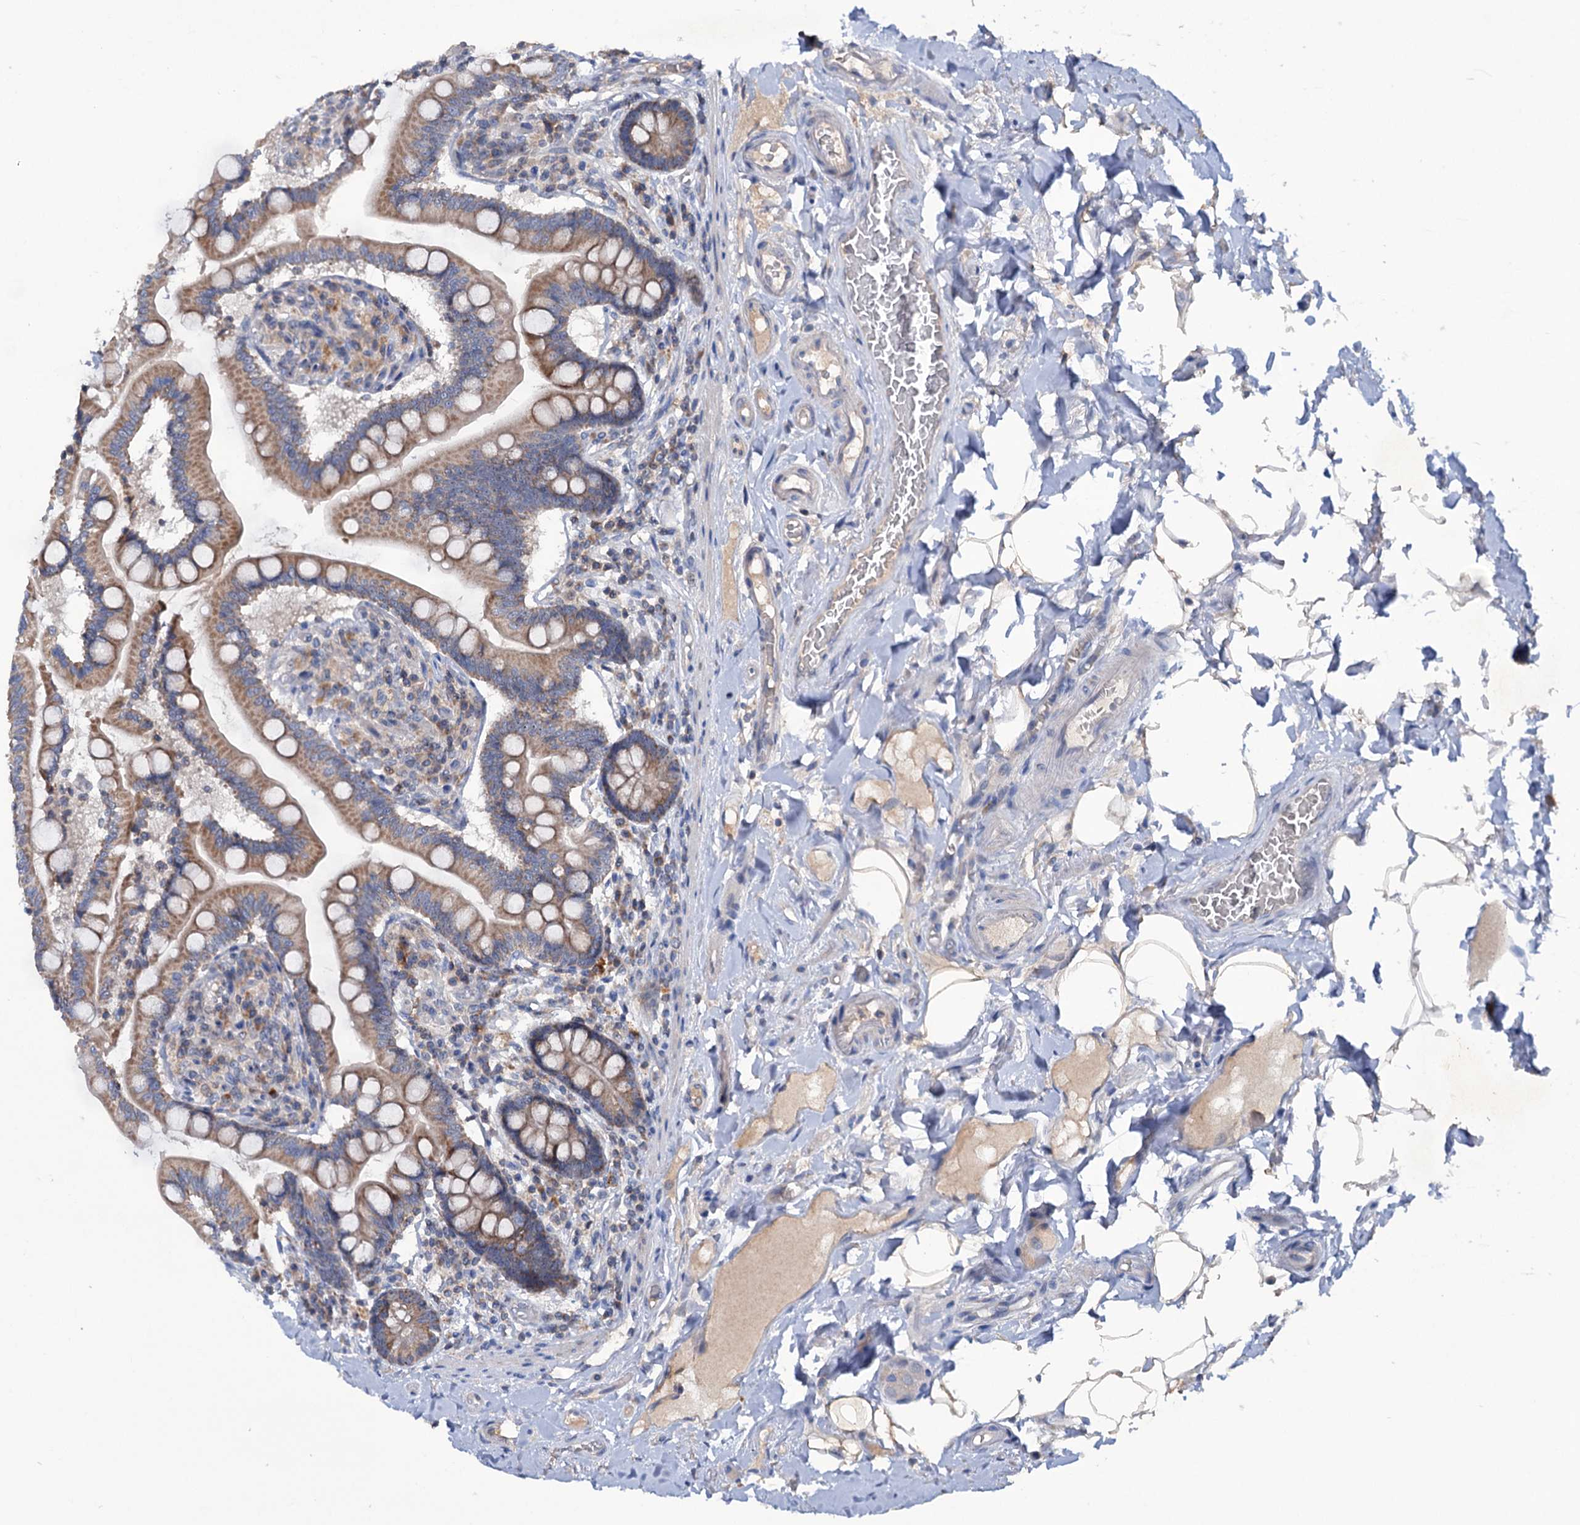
{"staining": {"intensity": "moderate", "quantity": ">75%", "location": "cytoplasmic/membranous"}, "tissue": "small intestine", "cell_type": "Glandular cells", "image_type": "normal", "snomed": [{"axis": "morphology", "description": "Normal tissue, NOS"}, {"axis": "topography", "description": "Small intestine"}], "caption": "Immunohistochemical staining of unremarkable small intestine reveals >75% levels of moderate cytoplasmic/membranous protein staining in about >75% of glandular cells.", "gene": "HTR3B", "patient": {"sex": "female", "age": 64}}